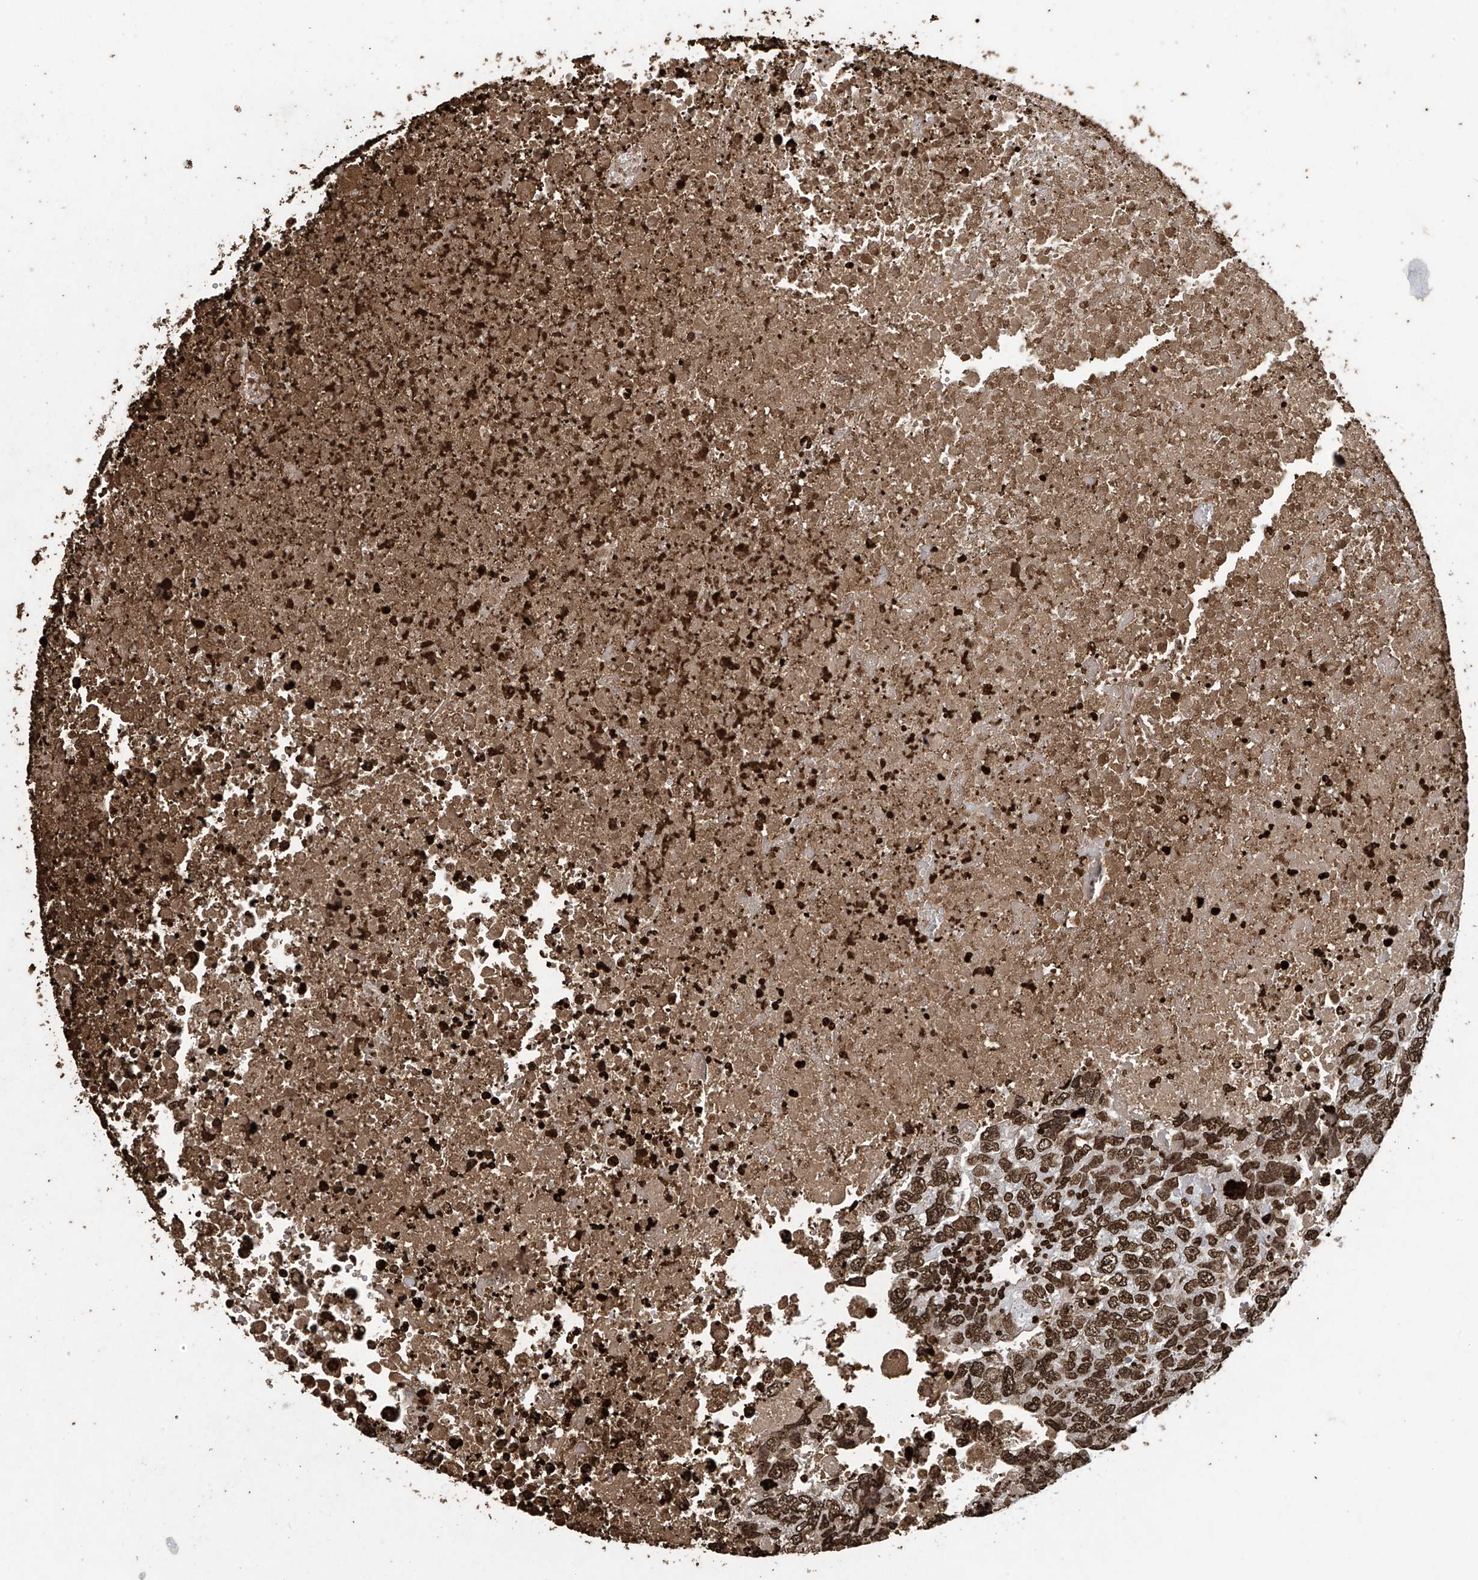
{"staining": {"intensity": "strong", "quantity": ">75%", "location": "nuclear"}, "tissue": "testis cancer", "cell_type": "Tumor cells", "image_type": "cancer", "snomed": [{"axis": "morphology", "description": "Carcinoma, Embryonal, NOS"}, {"axis": "topography", "description": "Testis"}], "caption": "Protein staining by immunohistochemistry shows strong nuclear expression in about >75% of tumor cells in testis cancer (embryonal carcinoma).", "gene": "H3-3A", "patient": {"sex": "male", "age": 37}}